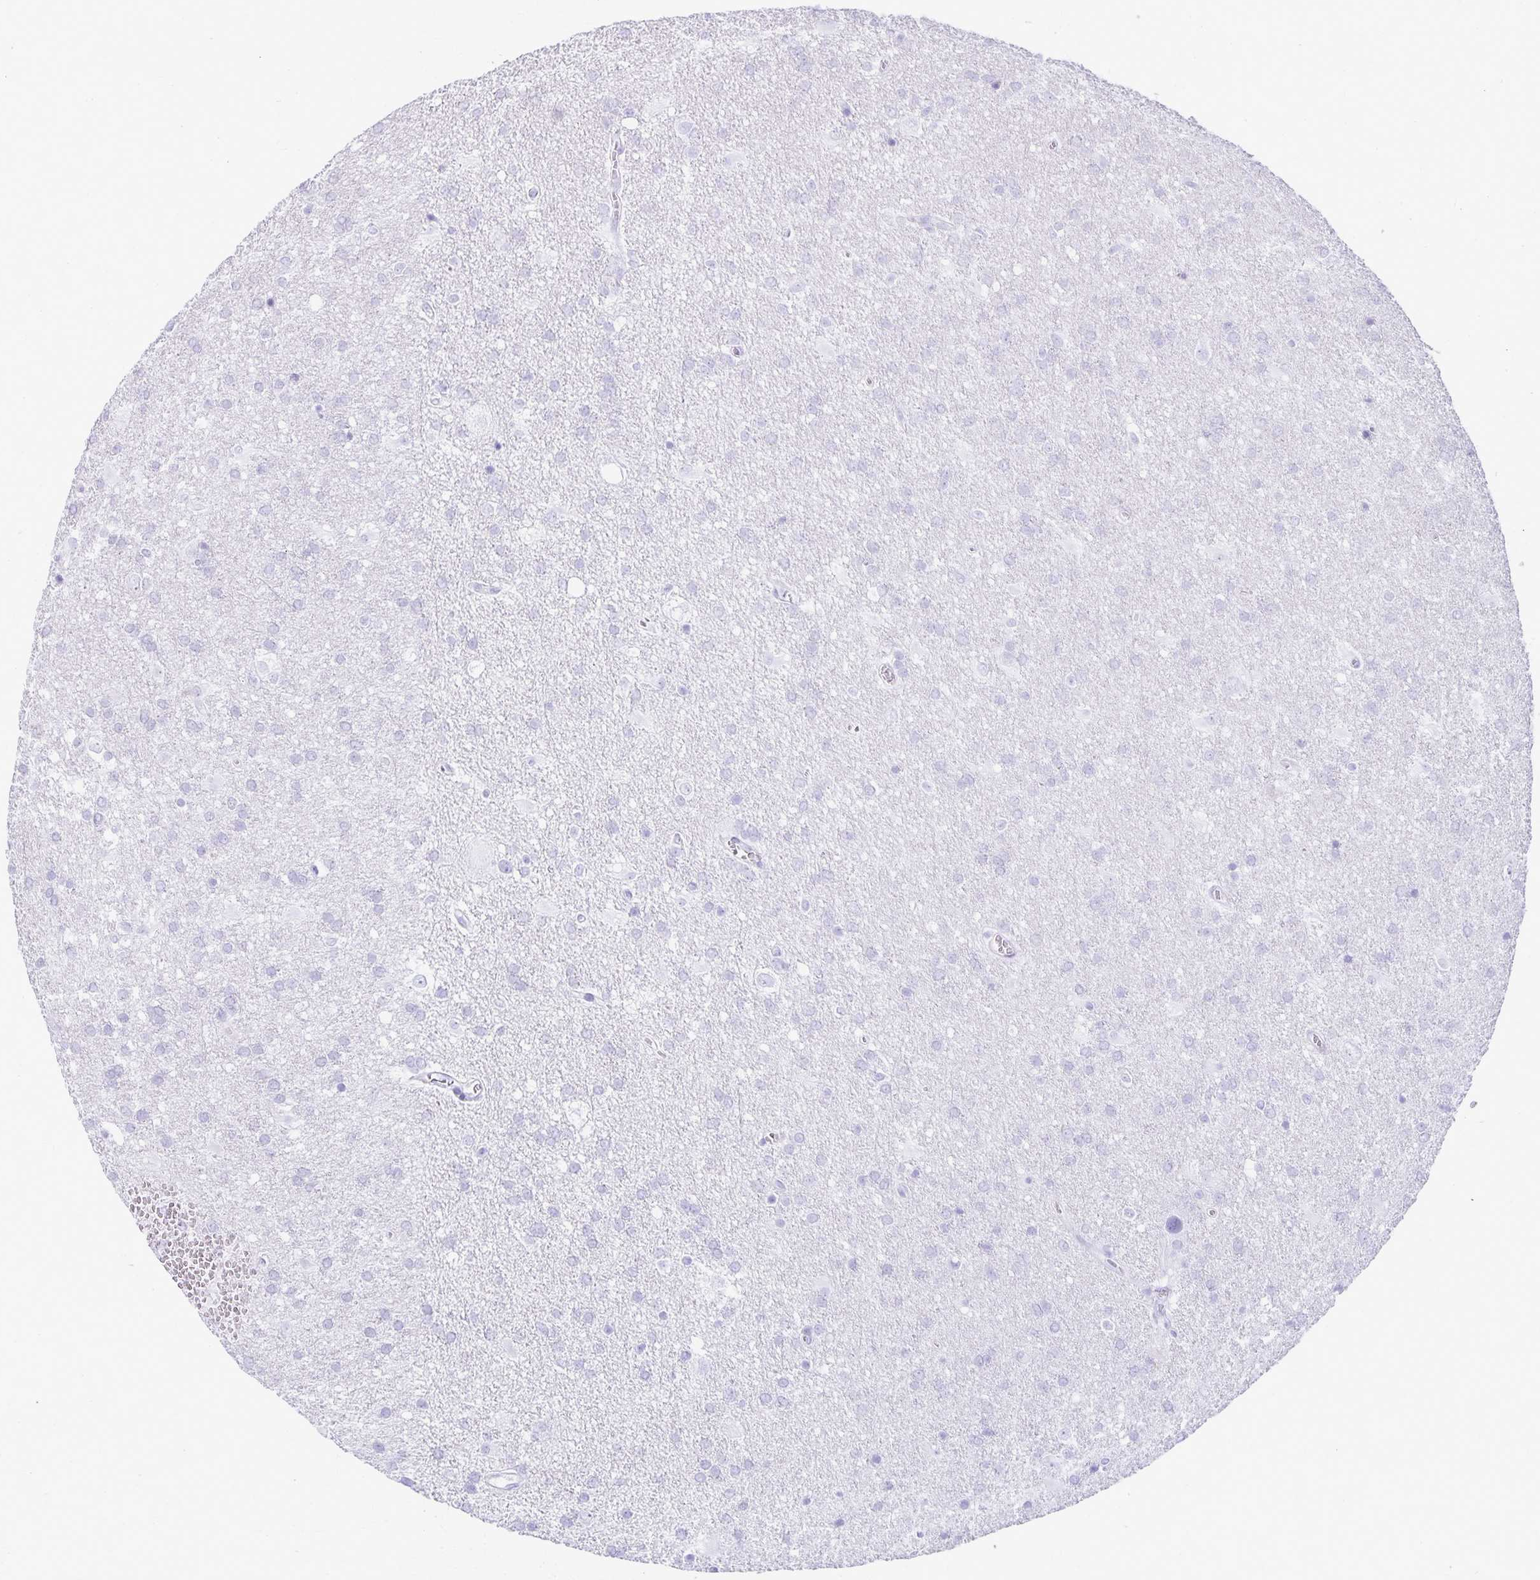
{"staining": {"intensity": "negative", "quantity": "none", "location": "none"}, "tissue": "glioma", "cell_type": "Tumor cells", "image_type": "cancer", "snomed": [{"axis": "morphology", "description": "Glioma, malignant, Low grade"}, {"axis": "topography", "description": "Brain"}], "caption": "DAB (3,3'-diaminobenzidine) immunohistochemical staining of human glioma reveals no significant staining in tumor cells.", "gene": "DEFA5", "patient": {"sex": "male", "age": 66}}